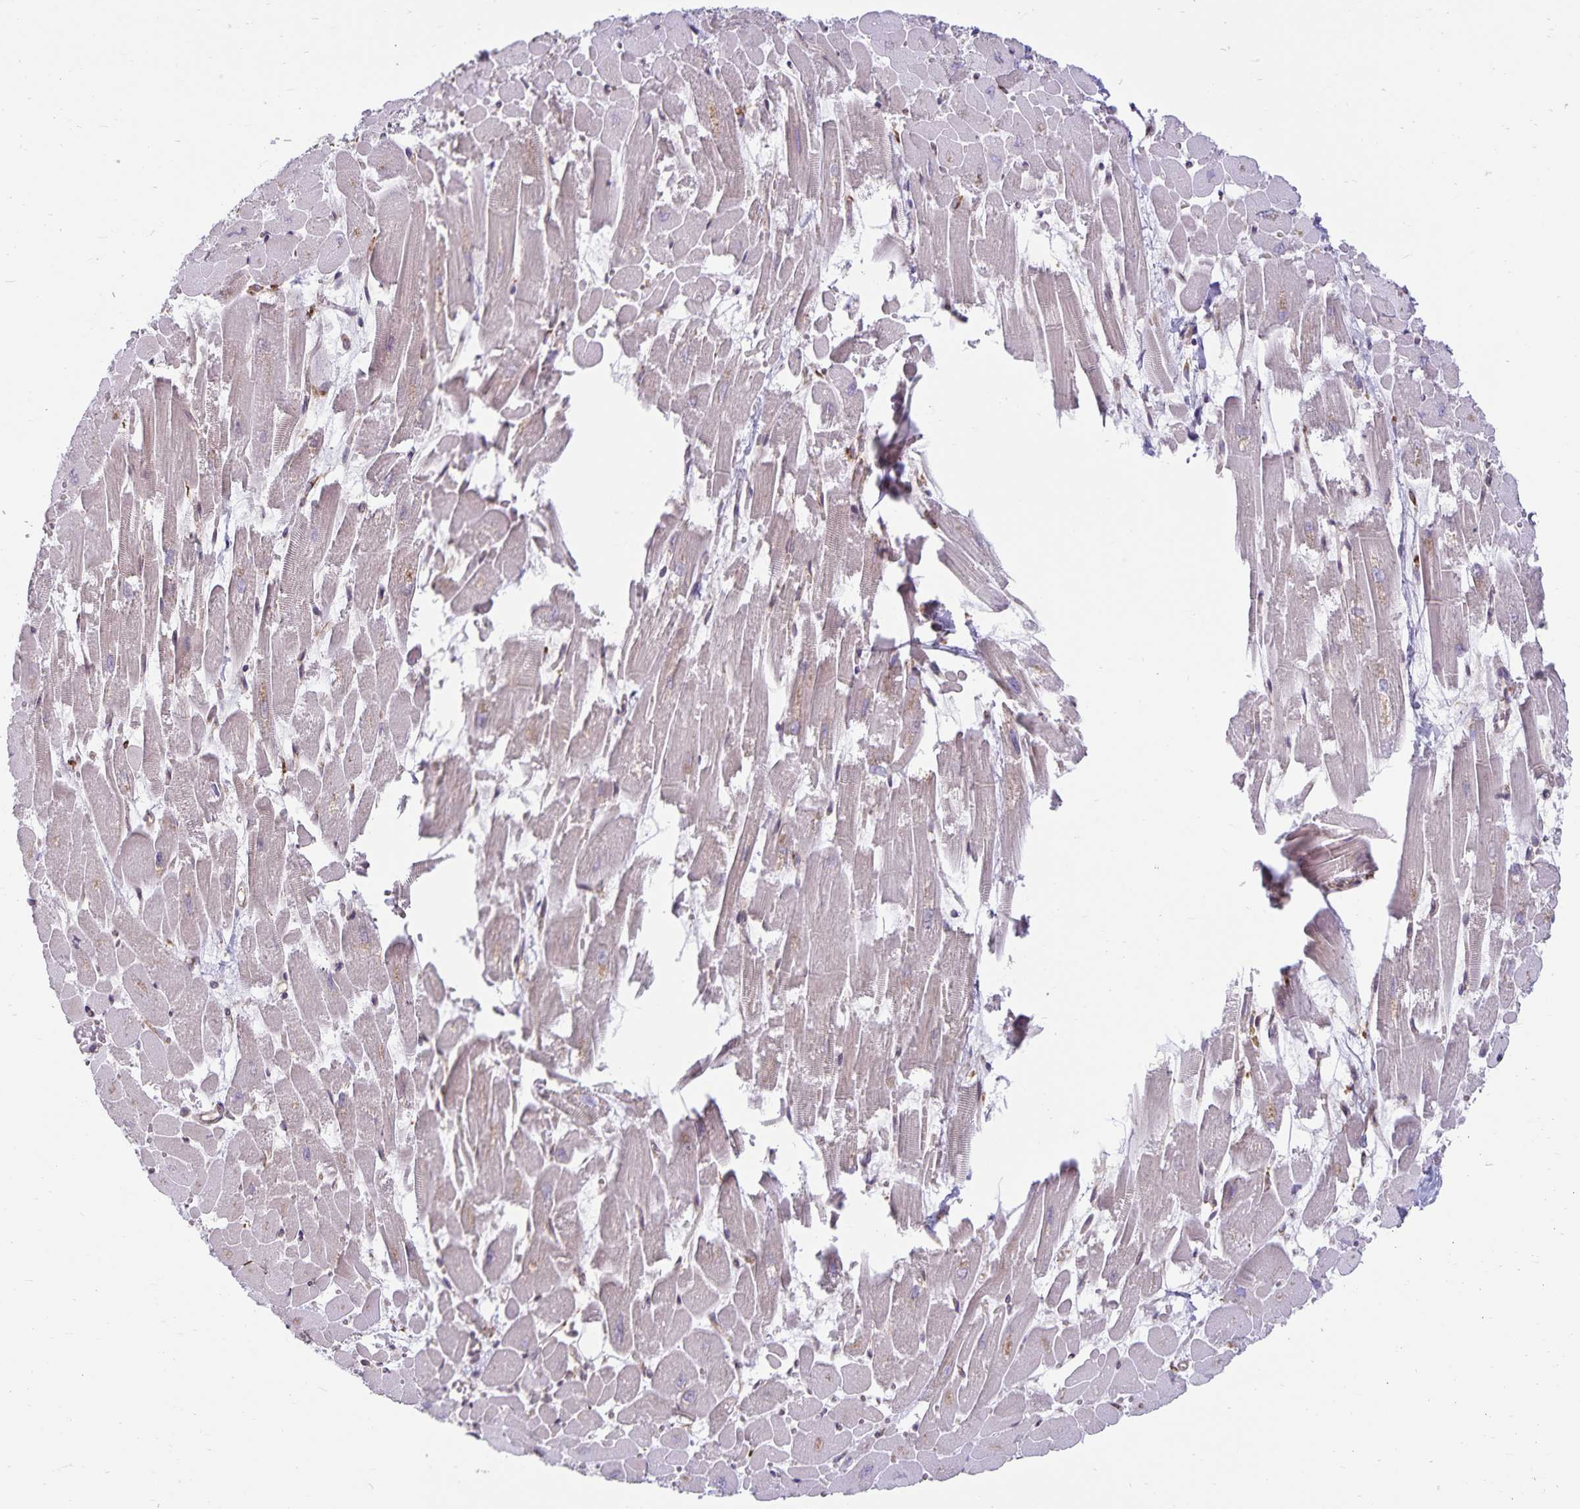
{"staining": {"intensity": "weak", "quantity": "25%-75%", "location": "cytoplasmic/membranous"}, "tissue": "heart muscle", "cell_type": "Cardiomyocytes", "image_type": "normal", "snomed": [{"axis": "morphology", "description": "Normal tissue, NOS"}, {"axis": "topography", "description": "Heart"}], "caption": "Cardiomyocytes display low levels of weak cytoplasmic/membranous expression in approximately 25%-75% of cells in normal human heart muscle. (DAB (3,3'-diaminobenzidine) IHC, brown staining for protein, blue staining for nuclei).", "gene": "SEC62", "patient": {"sex": "female", "age": 52}}